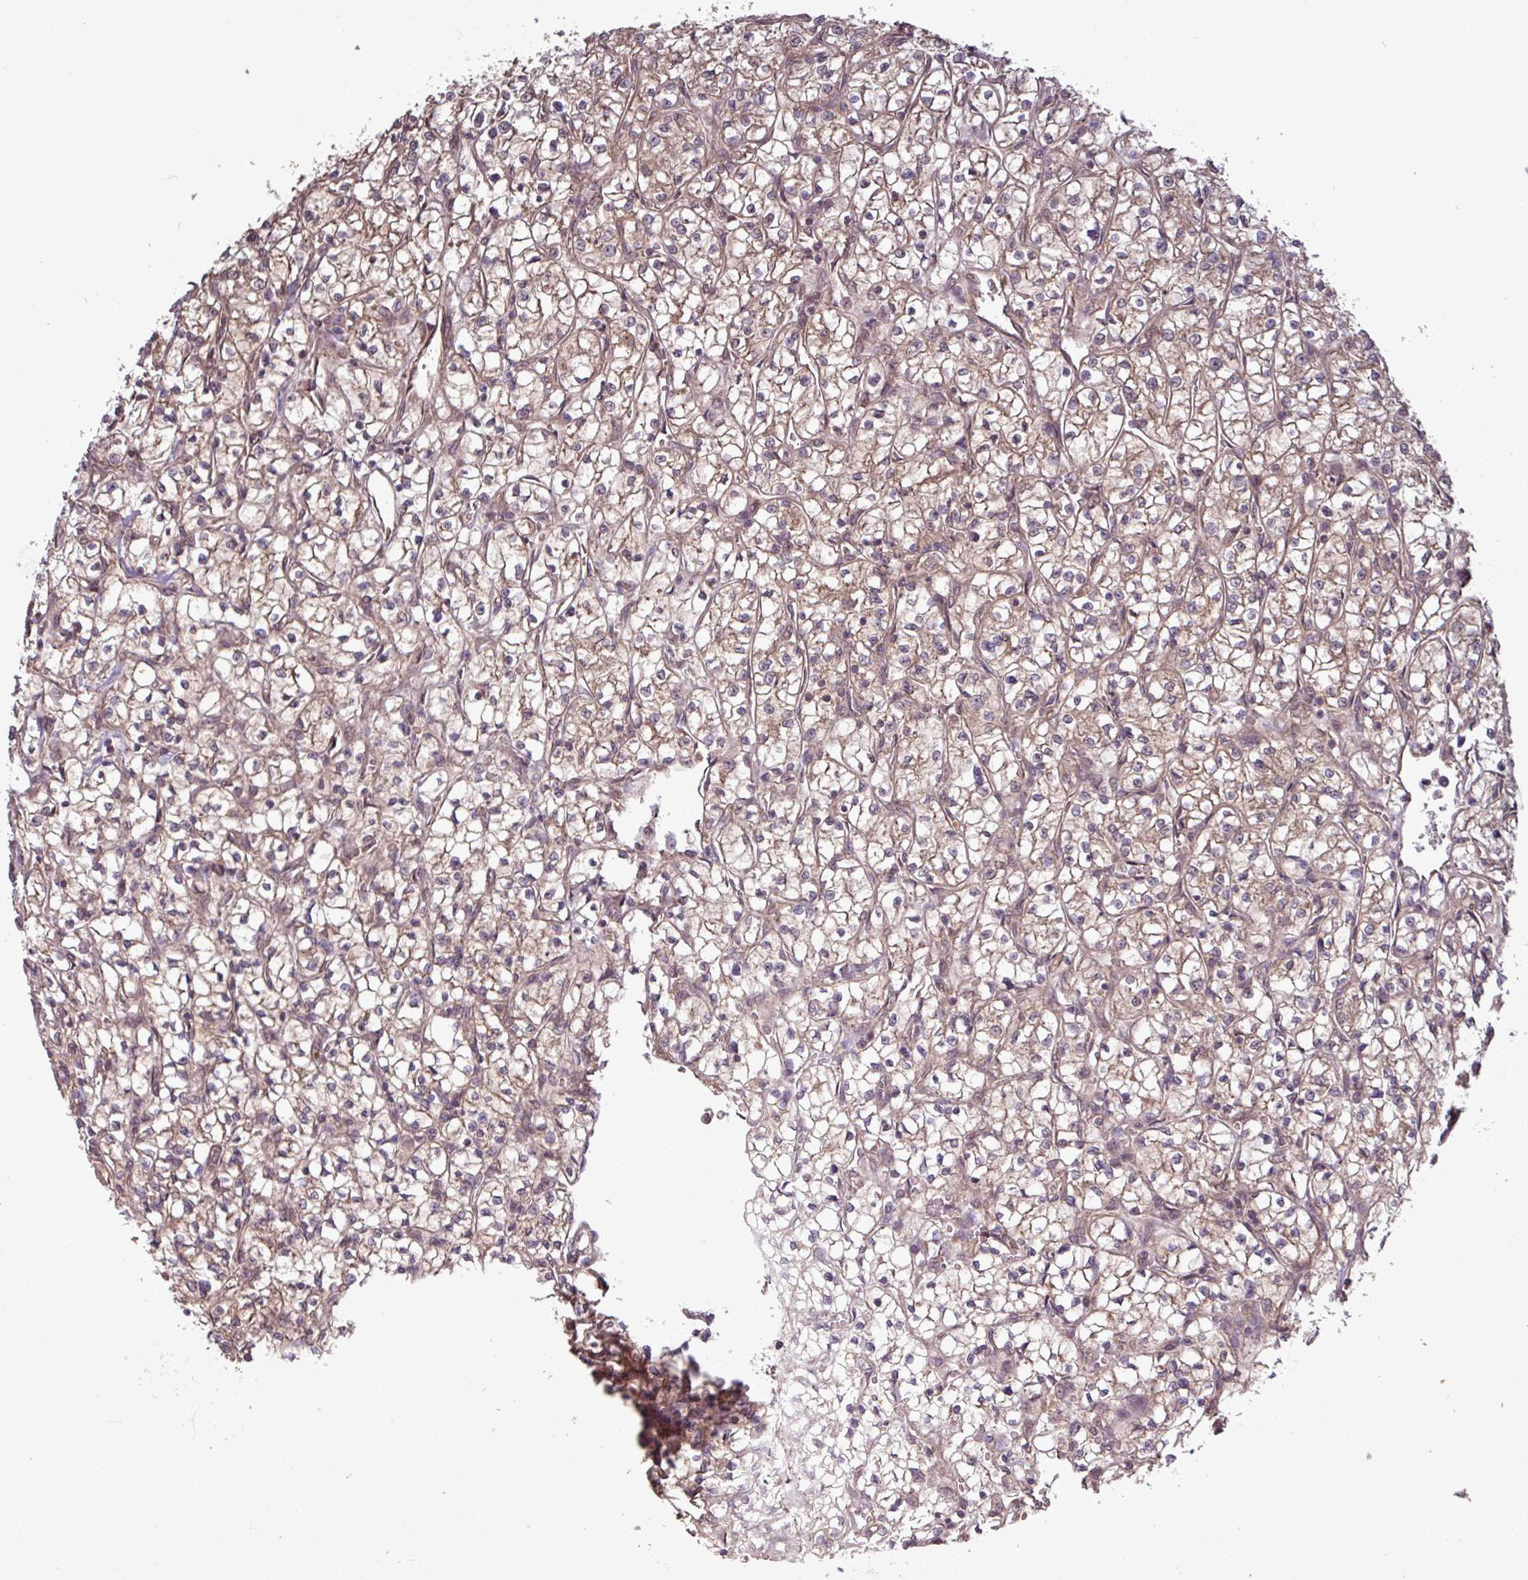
{"staining": {"intensity": "moderate", "quantity": ">75%", "location": "cytoplasmic/membranous"}, "tissue": "renal cancer", "cell_type": "Tumor cells", "image_type": "cancer", "snomed": [{"axis": "morphology", "description": "Adenocarcinoma, NOS"}, {"axis": "topography", "description": "Kidney"}], "caption": "Renal cancer stained for a protein (brown) exhibits moderate cytoplasmic/membranous positive positivity in about >75% of tumor cells.", "gene": "TRABD2A", "patient": {"sex": "female", "age": 64}}